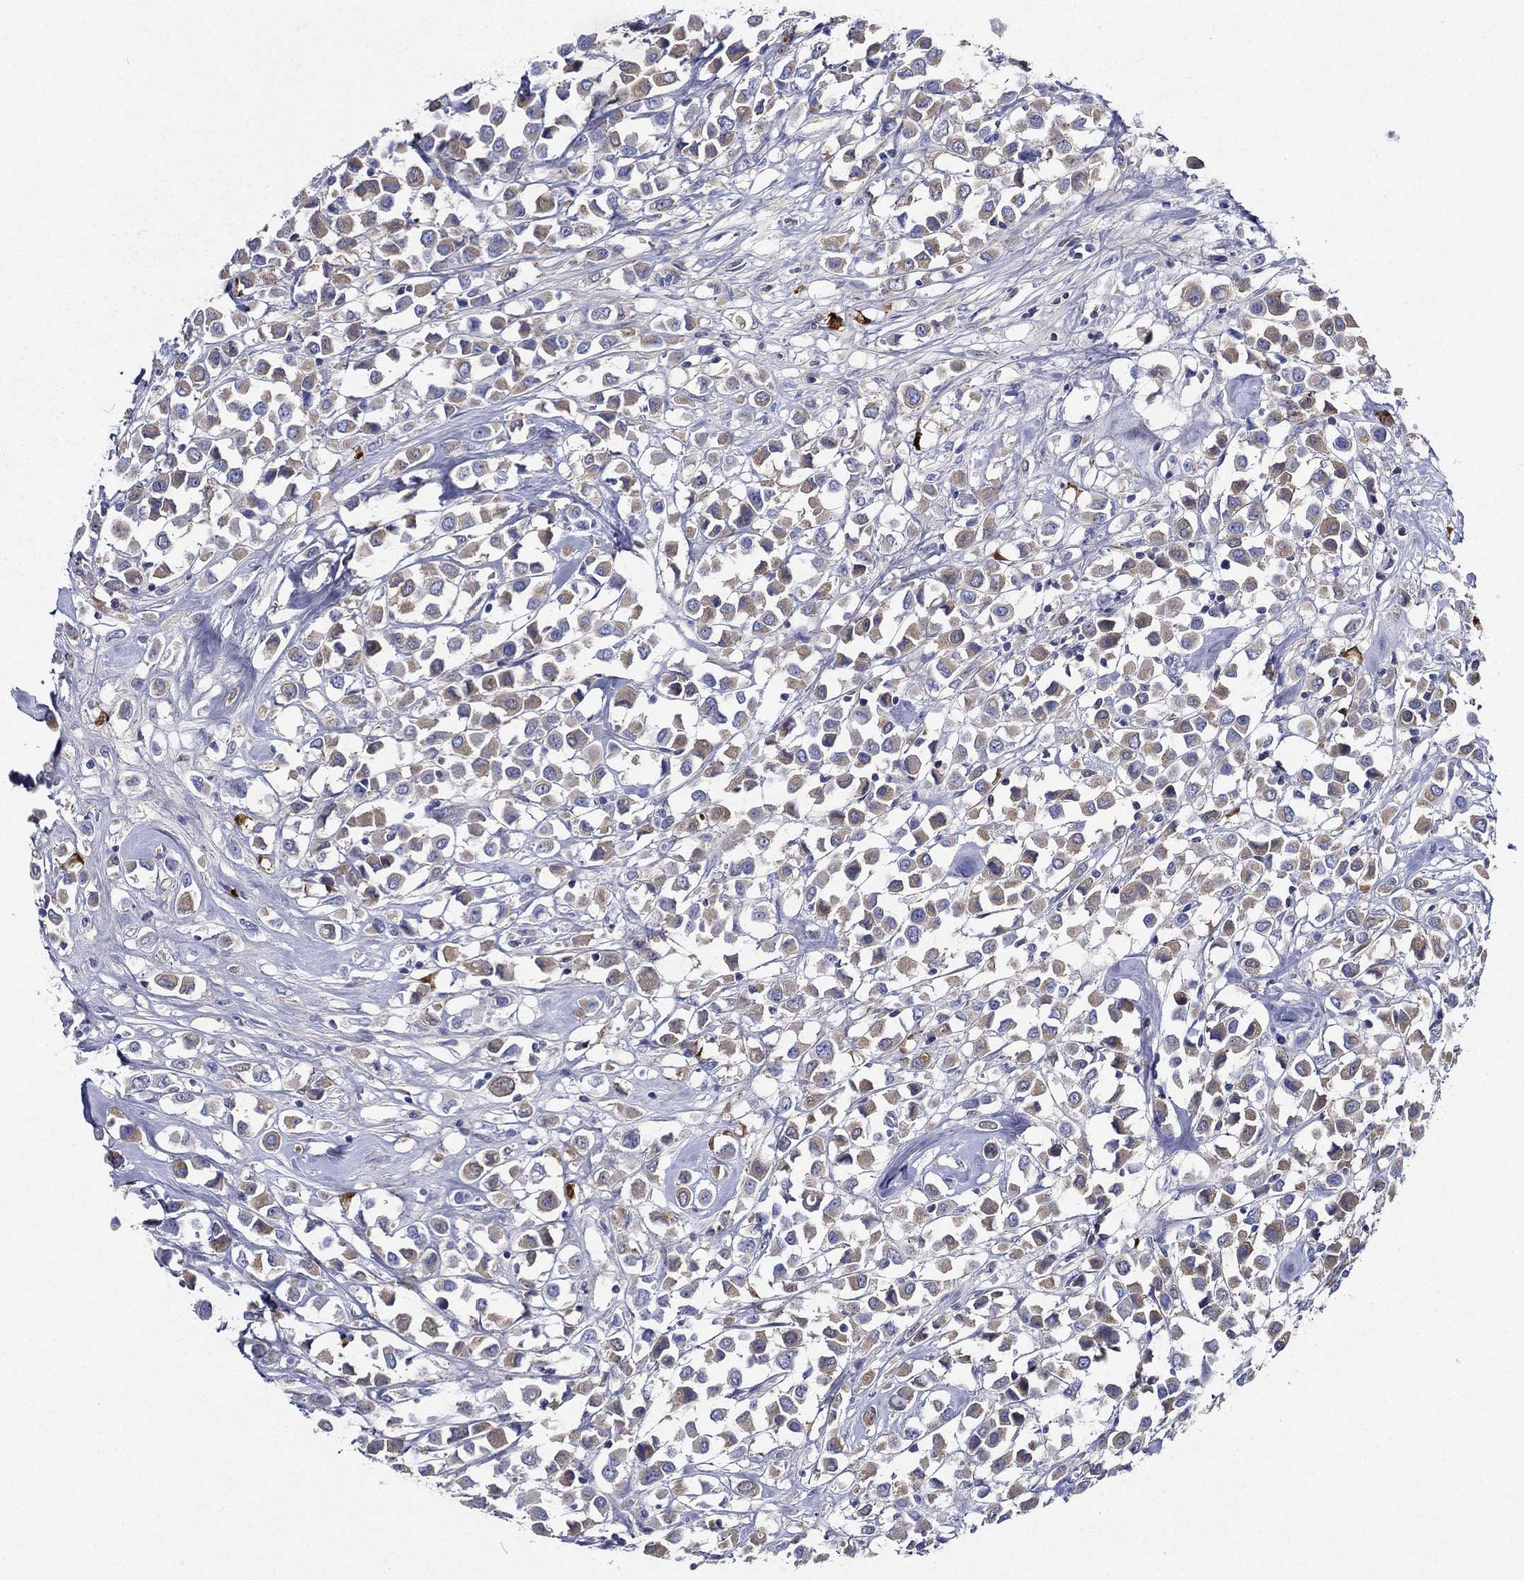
{"staining": {"intensity": "weak", "quantity": "<25%", "location": "cytoplasmic/membranous"}, "tissue": "breast cancer", "cell_type": "Tumor cells", "image_type": "cancer", "snomed": [{"axis": "morphology", "description": "Duct carcinoma"}, {"axis": "topography", "description": "Breast"}], "caption": "There is no significant positivity in tumor cells of breast cancer.", "gene": "TMPRSS11D", "patient": {"sex": "female", "age": 61}}